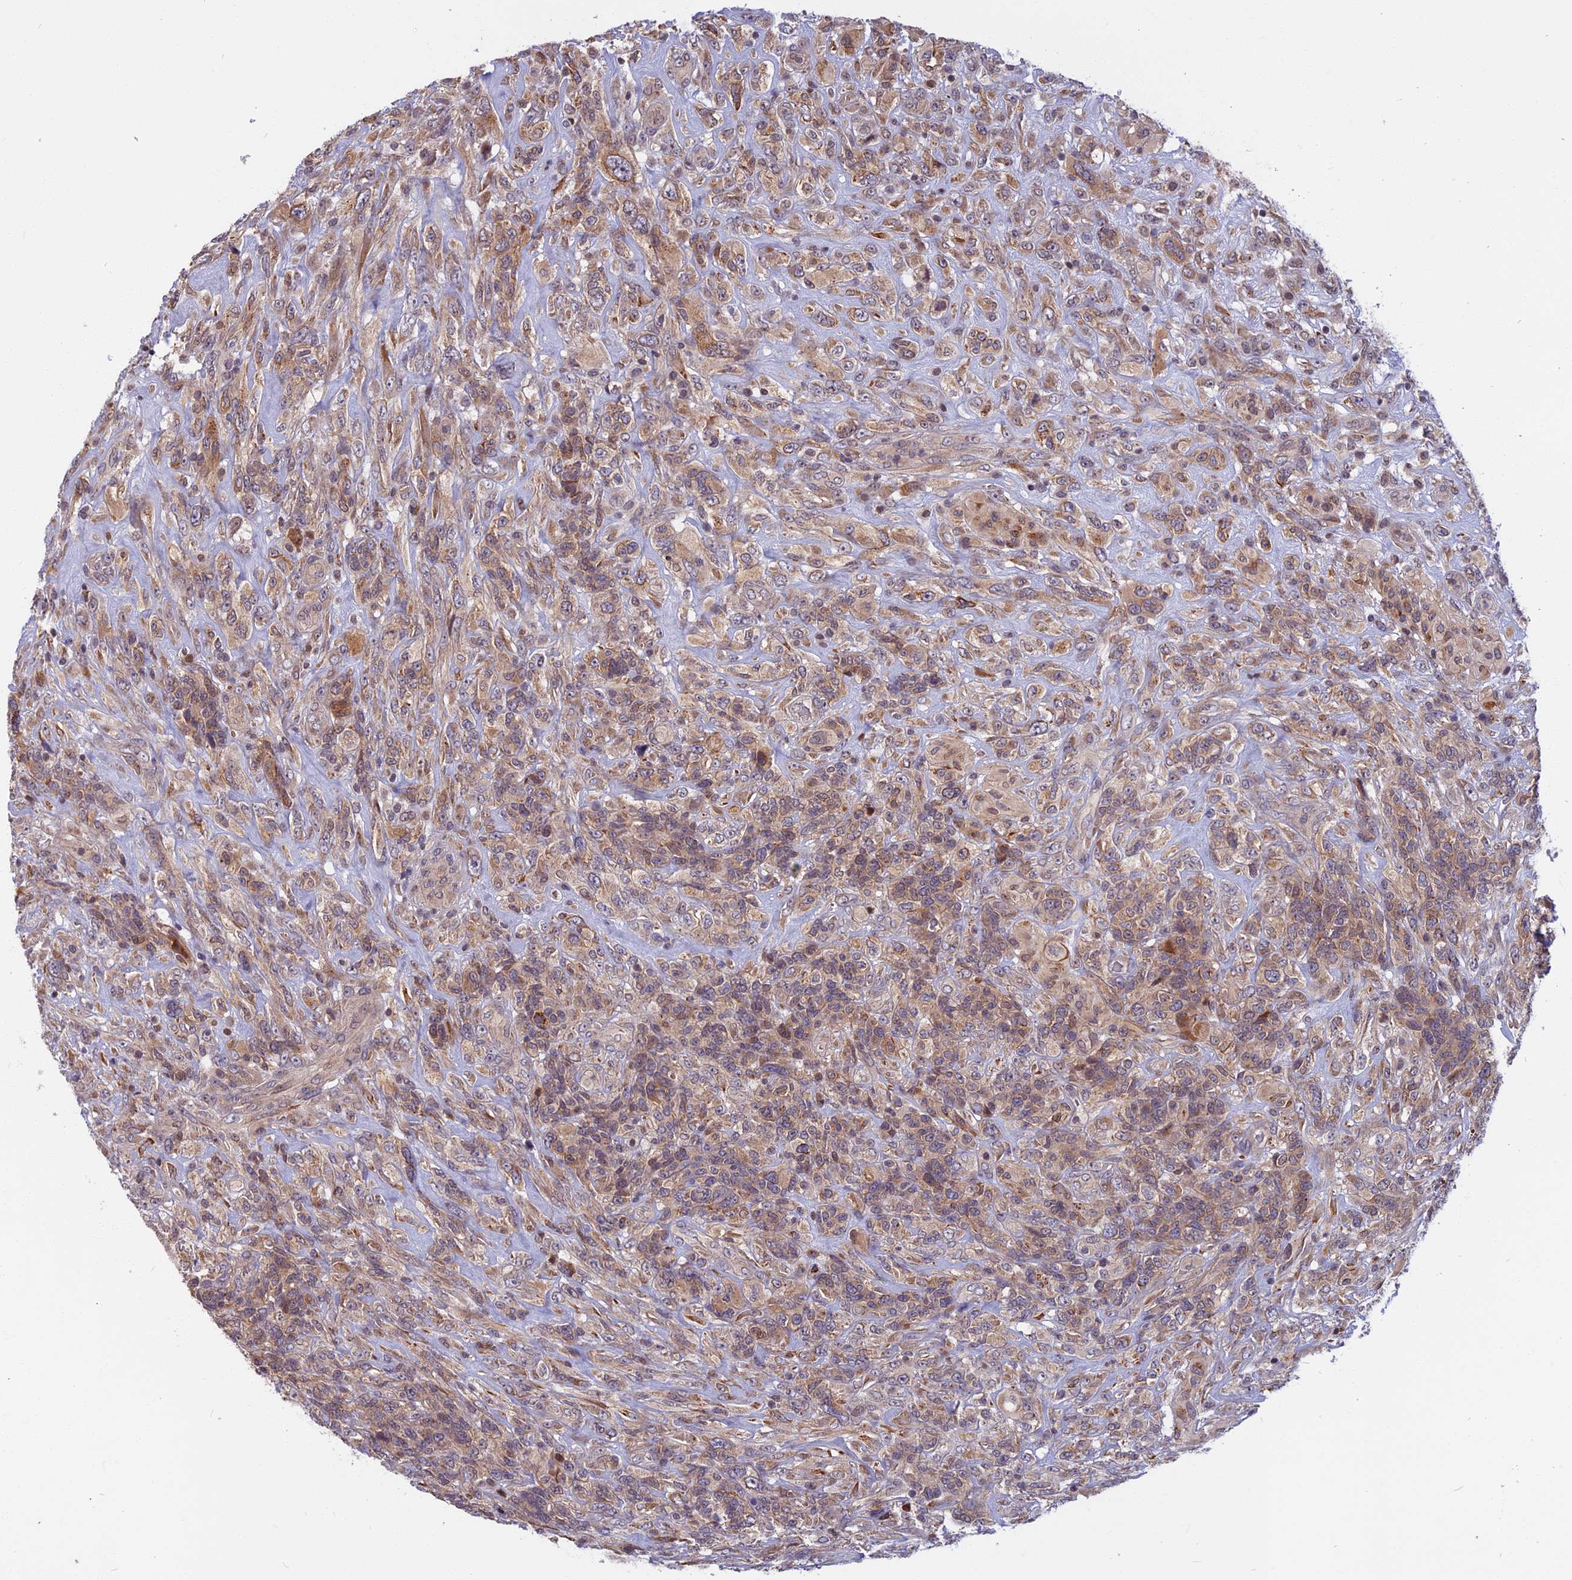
{"staining": {"intensity": "moderate", "quantity": "<25%", "location": "cytoplasmic/membranous"}, "tissue": "glioma", "cell_type": "Tumor cells", "image_type": "cancer", "snomed": [{"axis": "morphology", "description": "Glioma, malignant, High grade"}, {"axis": "topography", "description": "Brain"}], "caption": "Immunohistochemical staining of human high-grade glioma (malignant) demonstrates moderate cytoplasmic/membranous protein positivity in about <25% of tumor cells.", "gene": "CCDC113", "patient": {"sex": "male", "age": 61}}